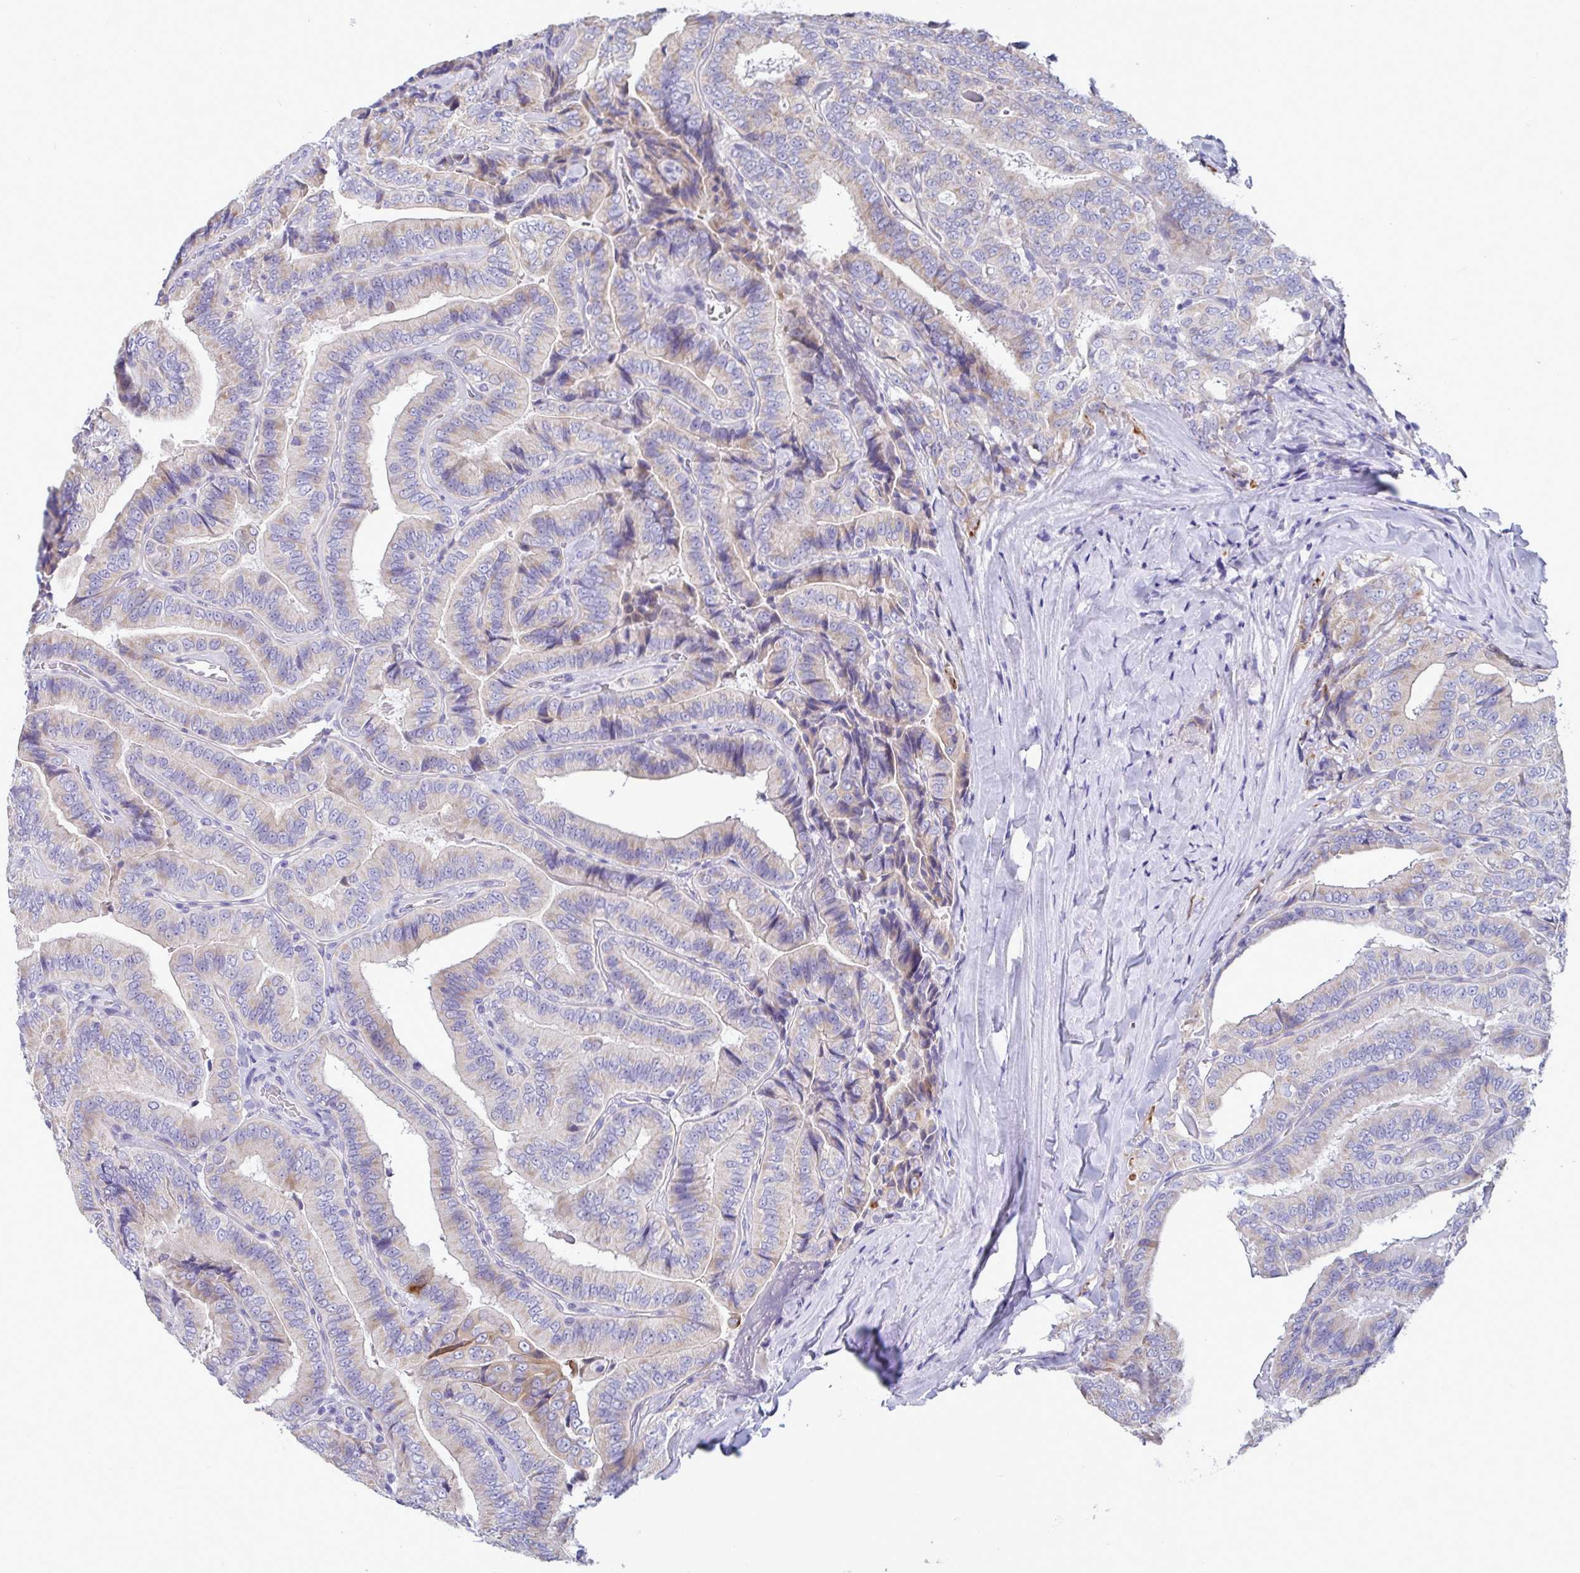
{"staining": {"intensity": "weak", "quantity": "<25%", "location": "cytoplasmic/membranous"}, "tissue": "thyroid cancer", "cell_type": "Tumor cells", "image_type": "cancer", "snomed": [{"axis": "morphology", "description": "Papillary adenocarcinoma, NOS"}, {"axis": "topography", "description": "Thyroid gland"}], "caption": "DAB (3,3'-diaminobenzidine) immunohistochemical staining of thyroid cancer shows no significant expression in tumor cells.", "gene": "TAS2R38", "patient": {"sex": "male", "age": 61}}